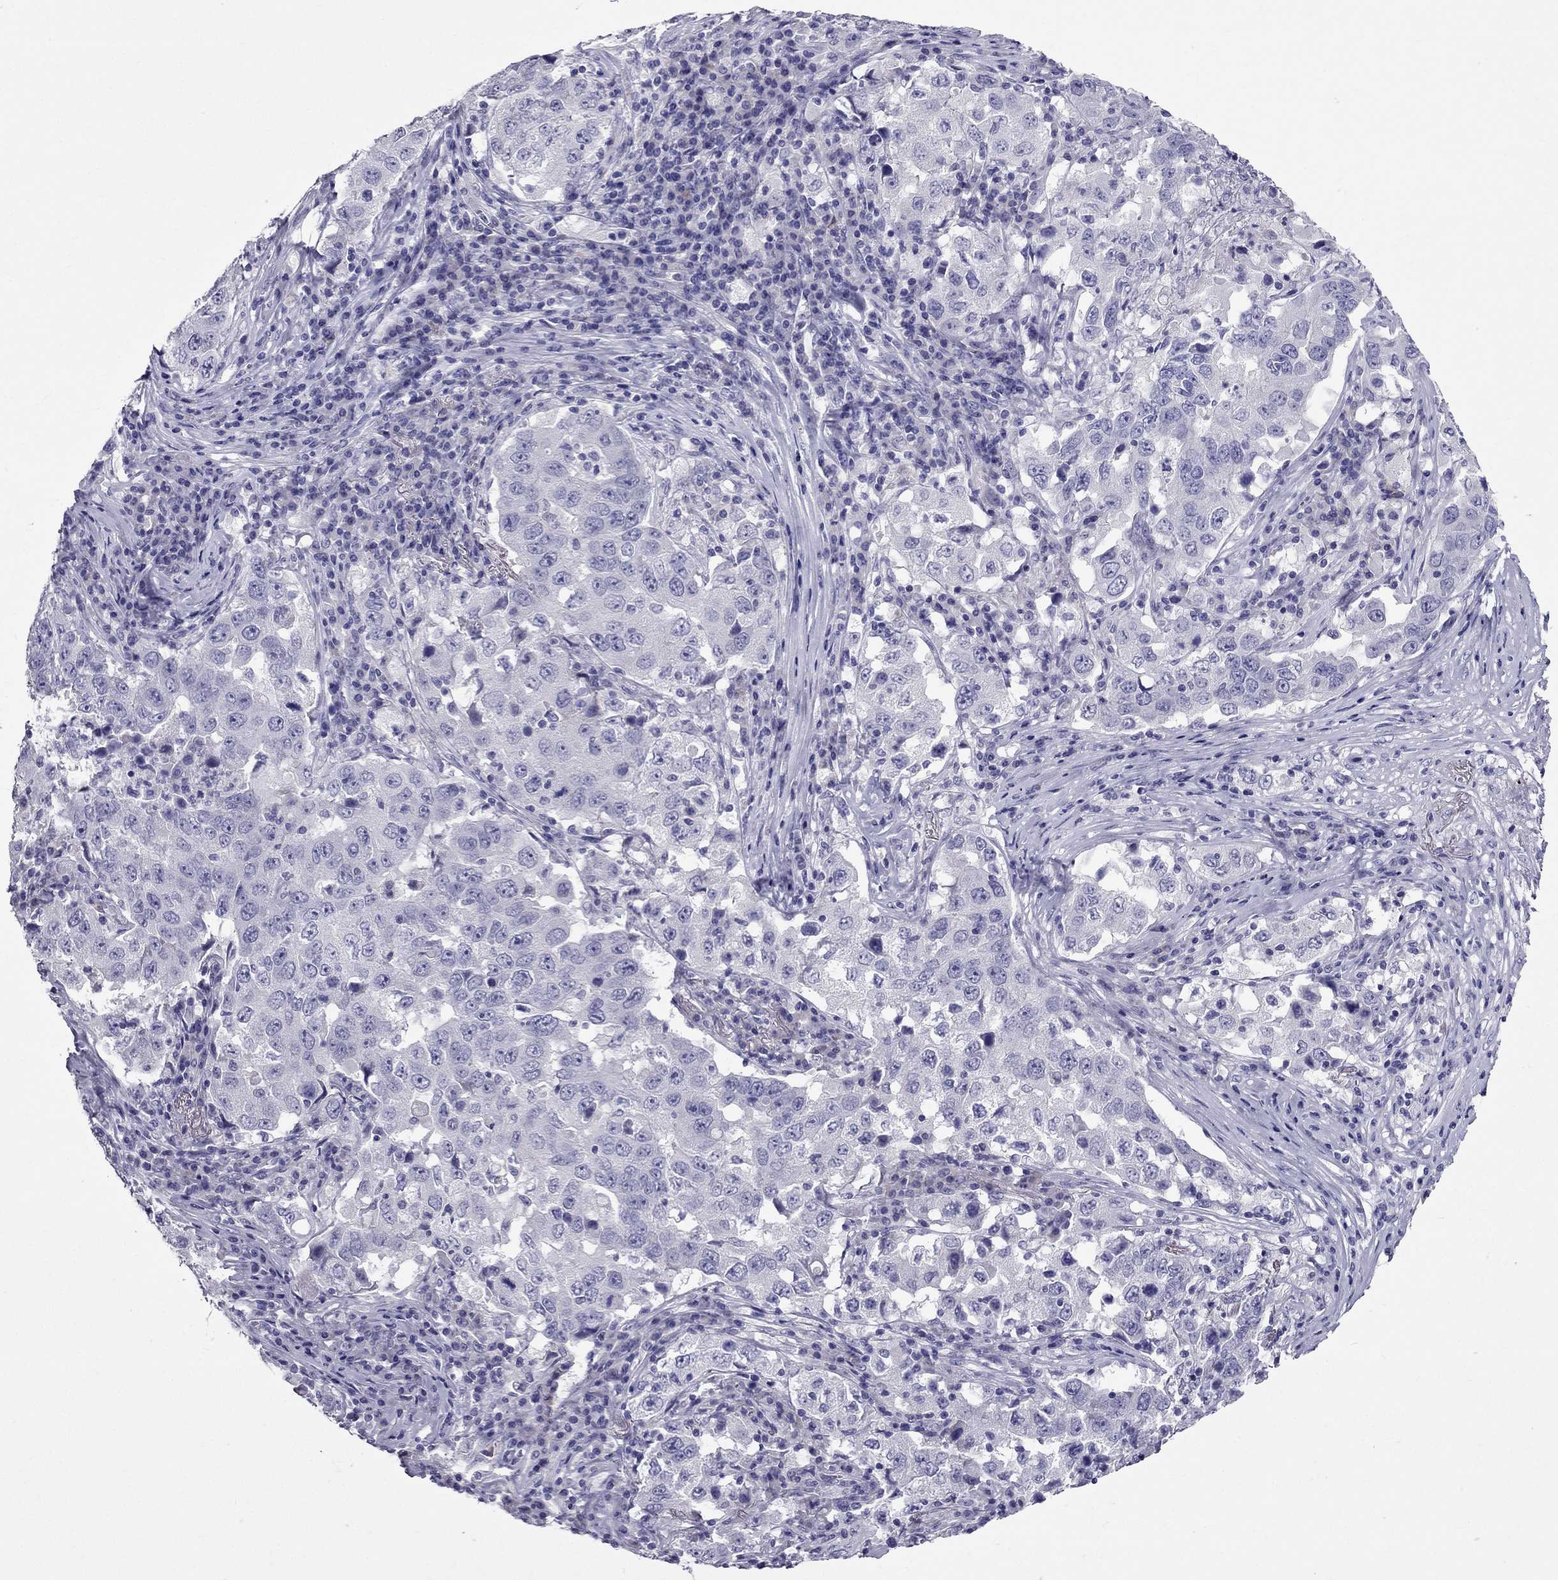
{"staining": {"intensity": "negative", "quantity": "none", "location": "none"}, "tissue": "lung cancer", "cell_type": "Tumor cells", "image_type": "cancer", "snomed": [{"axis": "morphology", "description": "Adenocarcinoma, NOS"}, {"axis": "topography", "description": "Lung"}], "caption": "IHC micrograph of neoplastic tissue: lung cancer (adenocarcinoma) stained with DAB exhibits no significant protein staining in tumor cells. Brightfield microscopy of immunohistochemistry (IHC) stained with DAB (3,3'-diaminobenzidine) (brown) and hematoxylin (blue), captured at high magnification.", "gene": "ZNF541", "patient": {"sex": "male", "age": 73}}